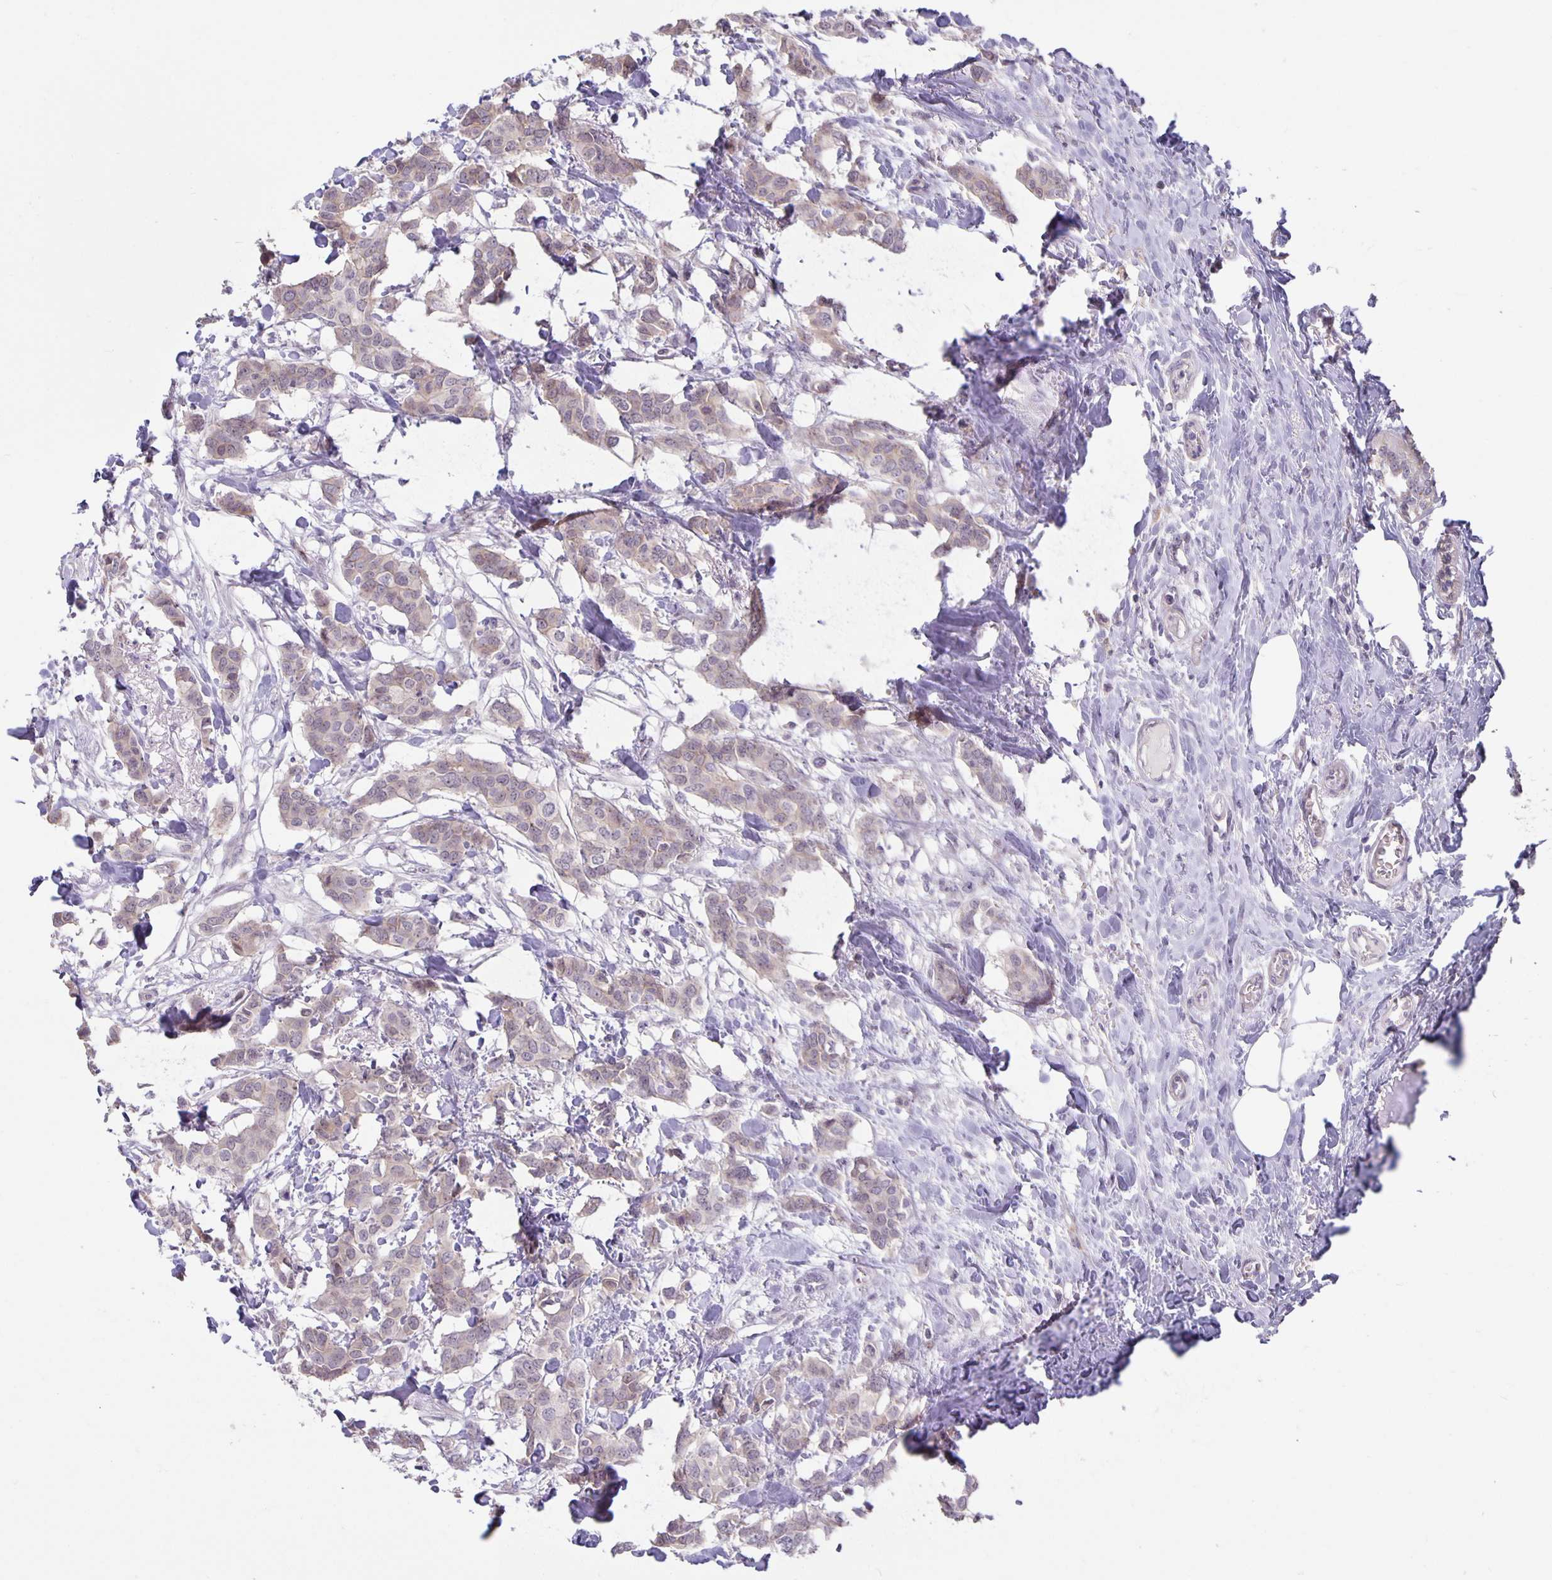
{"staining": {"intensity": "negative", "quantity": "none", "location": "none"}, "tissue": "breast cancer", "cell_type": "Tumor cells", "image_type": "cancer", "snomed": [{"axis": "morphology", "description": "Duct carcinoma"}, {"axis": "topography", "description": "Breast"}], "caption": "Immunohistochemistry image of human breast cancer (intraductal carcinoma) stained for a protein (brown), which demonstrates no expression in tumor cells.", "gene": "ARVCF", "patient": {"sex": "female", "age": 62}}